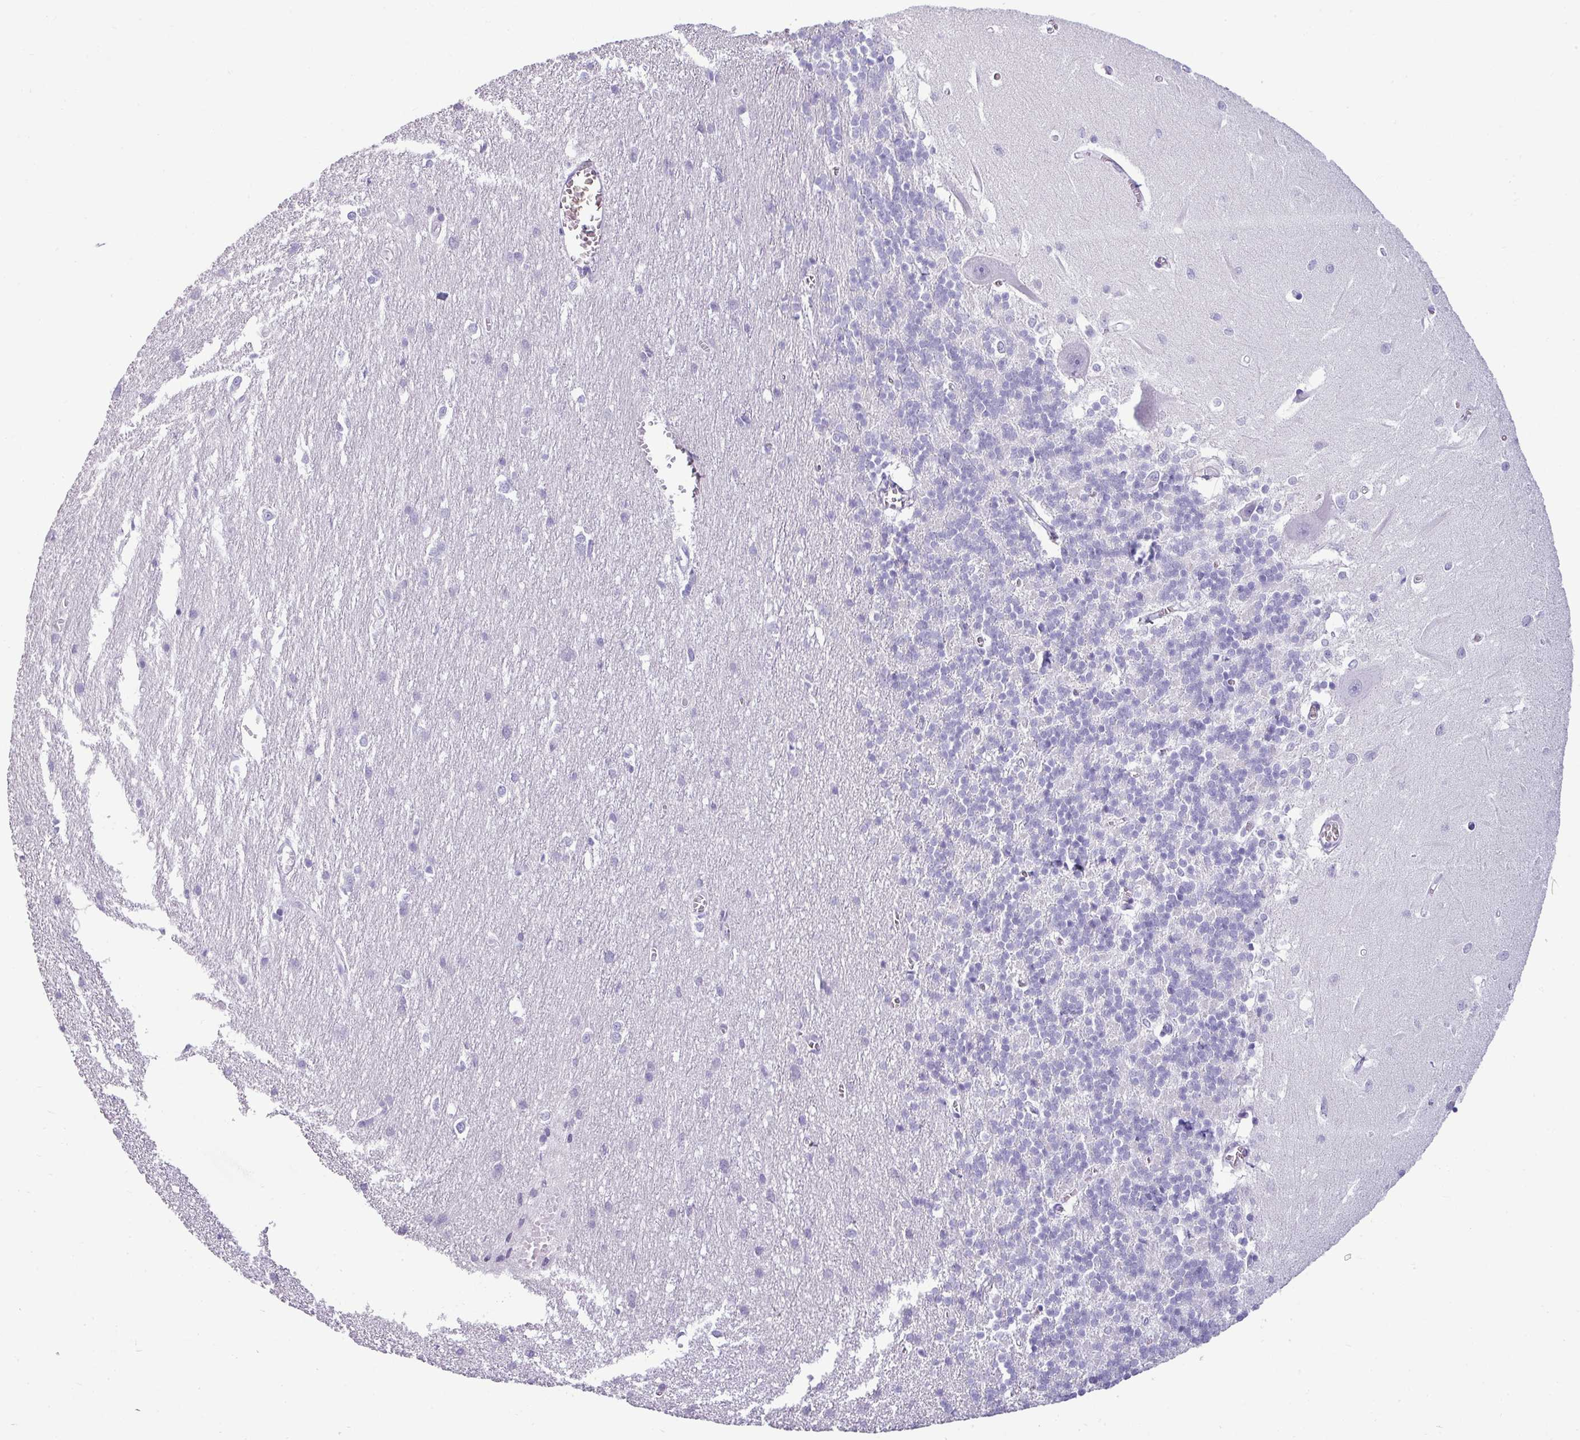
{"staining": {"intensity": "negative", "quantity": "none", "location": "none"}, "tissue": "cerebellum", "cell_type": "Cells in granular layer", "image_type": "normal", "snomed": [{"axis": "morphology", "description": "Normal tissue, NOS"}, {"axis": "topography", "description": "Cerebellum"}], "caption": "IHC histopathology image of normal cerebellum: human cerebellum stained with DAB (3,3'-diaminobenzidine) demonstrates no significant protein staining in cells in granular layer.", "gene": "VCX2", "patient": {"sex": "male", "age": 37}}